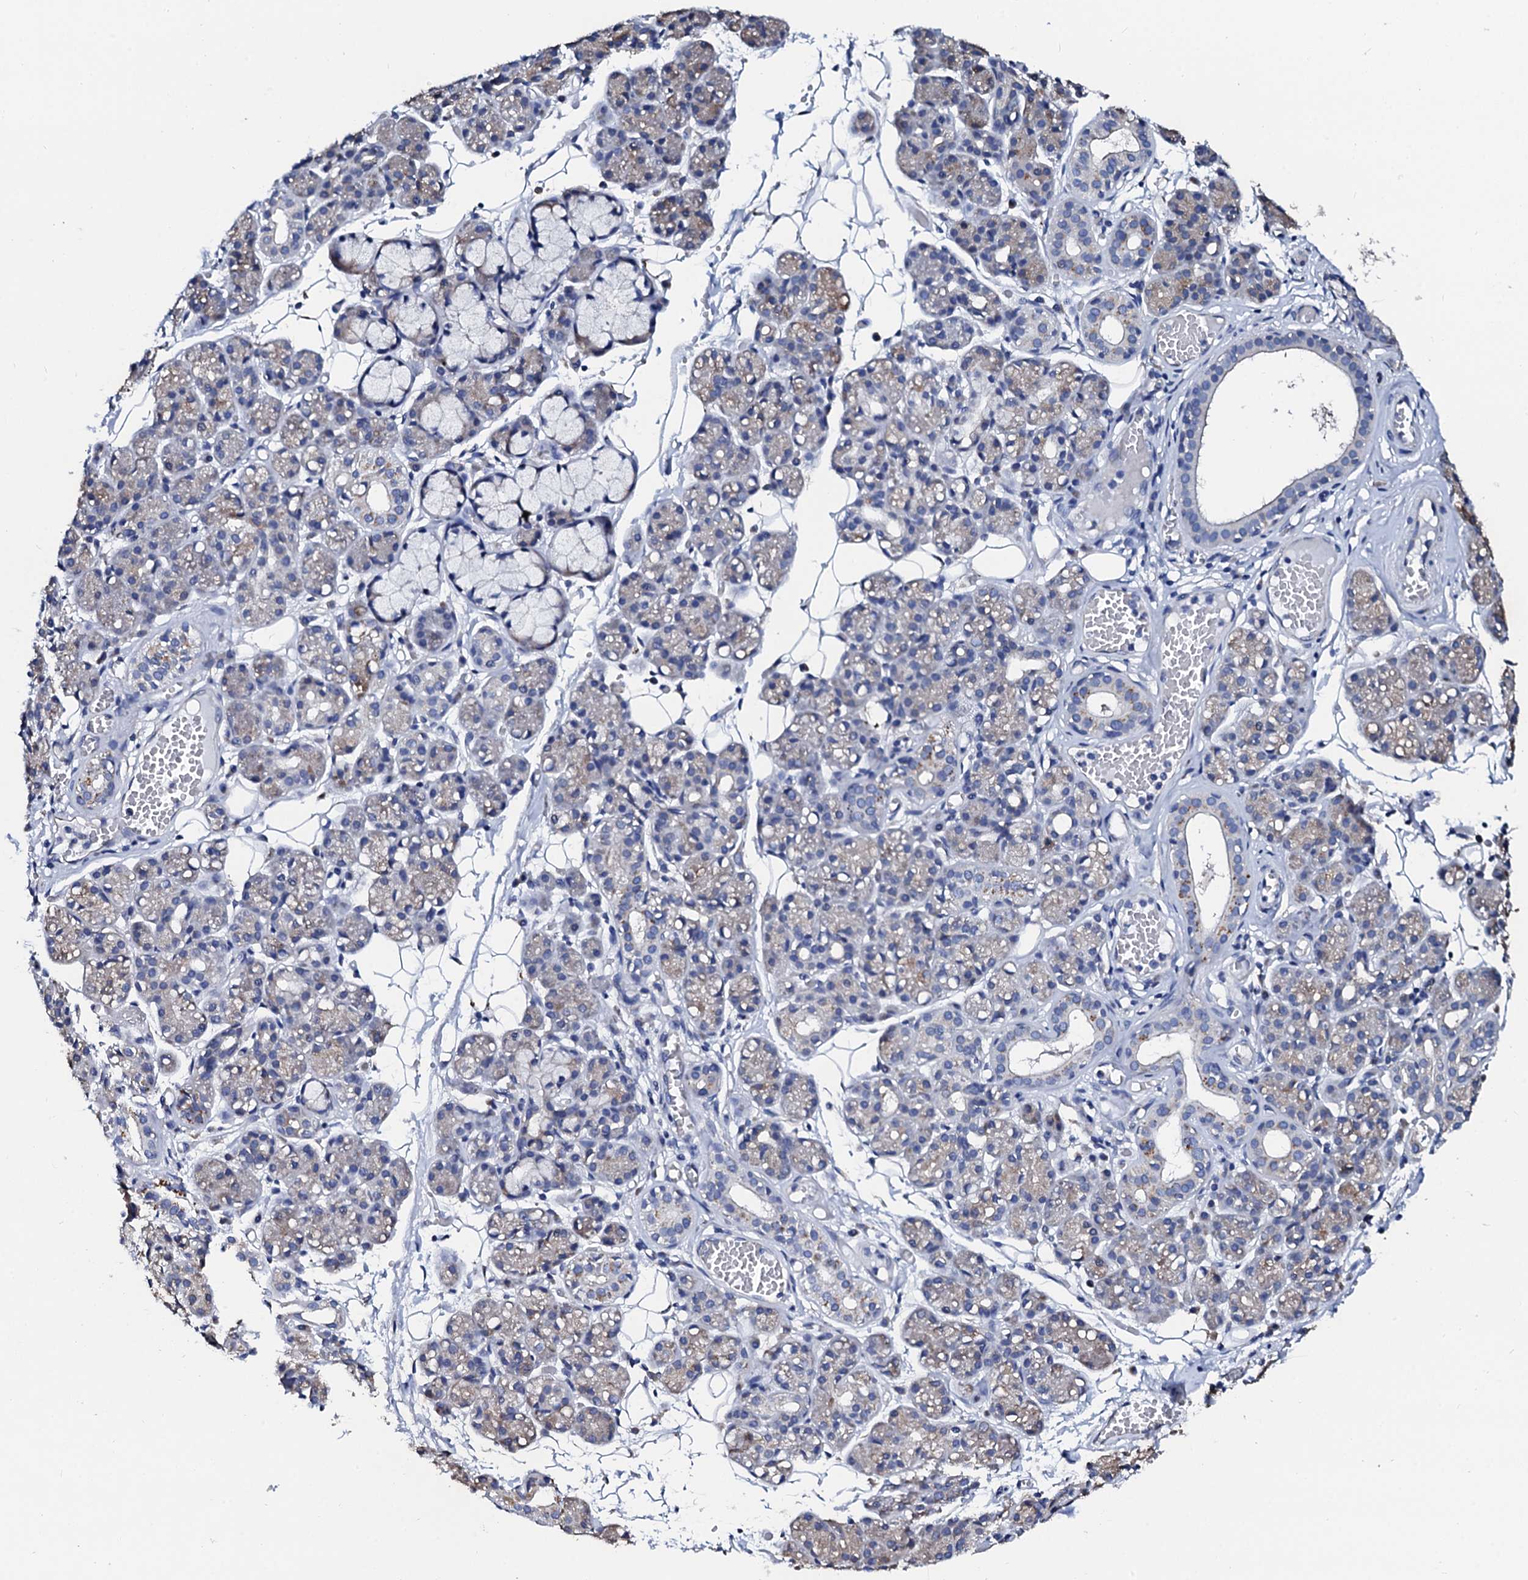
{"staining": {"intensity": "weak", "quantity": "<25%", "location": "cytoplasmic/membranous"}, "tissue": "salivary gland", "cell_type": "Glandular cells", "image_type": "normal", "snomed": [{"axis": "morphology", "description": "Normal tissue, NOS"}, {"axis": "topography", "description": "Salivary gland"}], "caption": "Immunohistochemical staining of normal salivary gland reveals no significant positivity in glandular cells.", "gene": "AKAP3", "patient": {"sex": "male", "age": 63}}